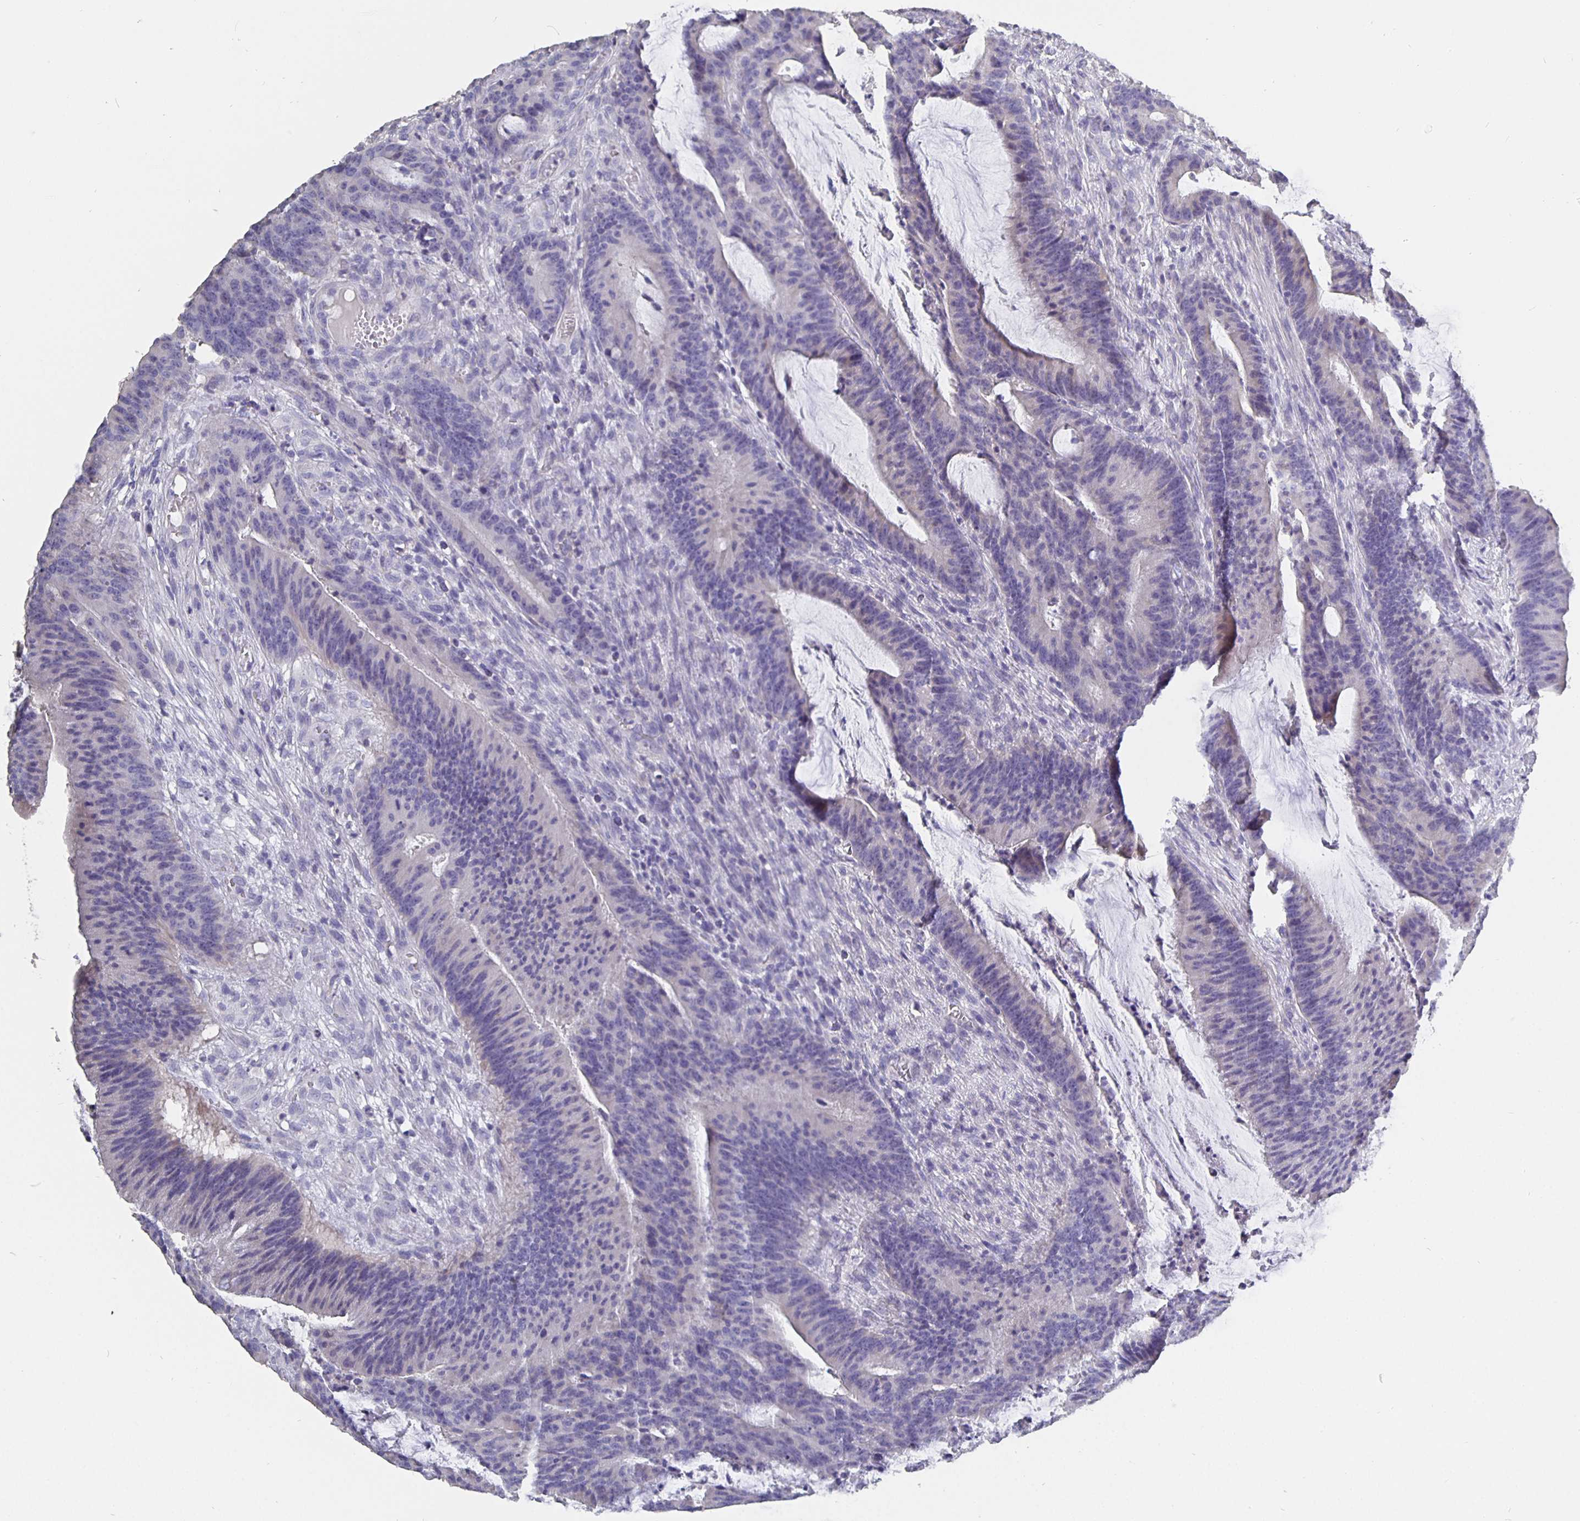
{"staining": {"intensity": "negative", "quantity": "none", "location": "none"}, "tissue": "colorectal cancer", "cell_type": "Tumor cells", "image_type": "cancer", "snomed": [{"axis": "morphology", "description": "Adenocarcinoma, NOS"}, {"axis": "topography", "description": "Colon"}], "caption": "An immunohistochemistry histopathology image of colorectal cancer (adenocarcinoma) is shown. There is no staining in tumor cells of colorectal cancer (adenocarcinoma). The staining is performed using DAB (3,3'-diaminobenzidine) brown chromogen with nuclei counter-stained in using hematoxylin.", "gene": "CFAP74", "patient": {"sex": "female", "age": 78}}